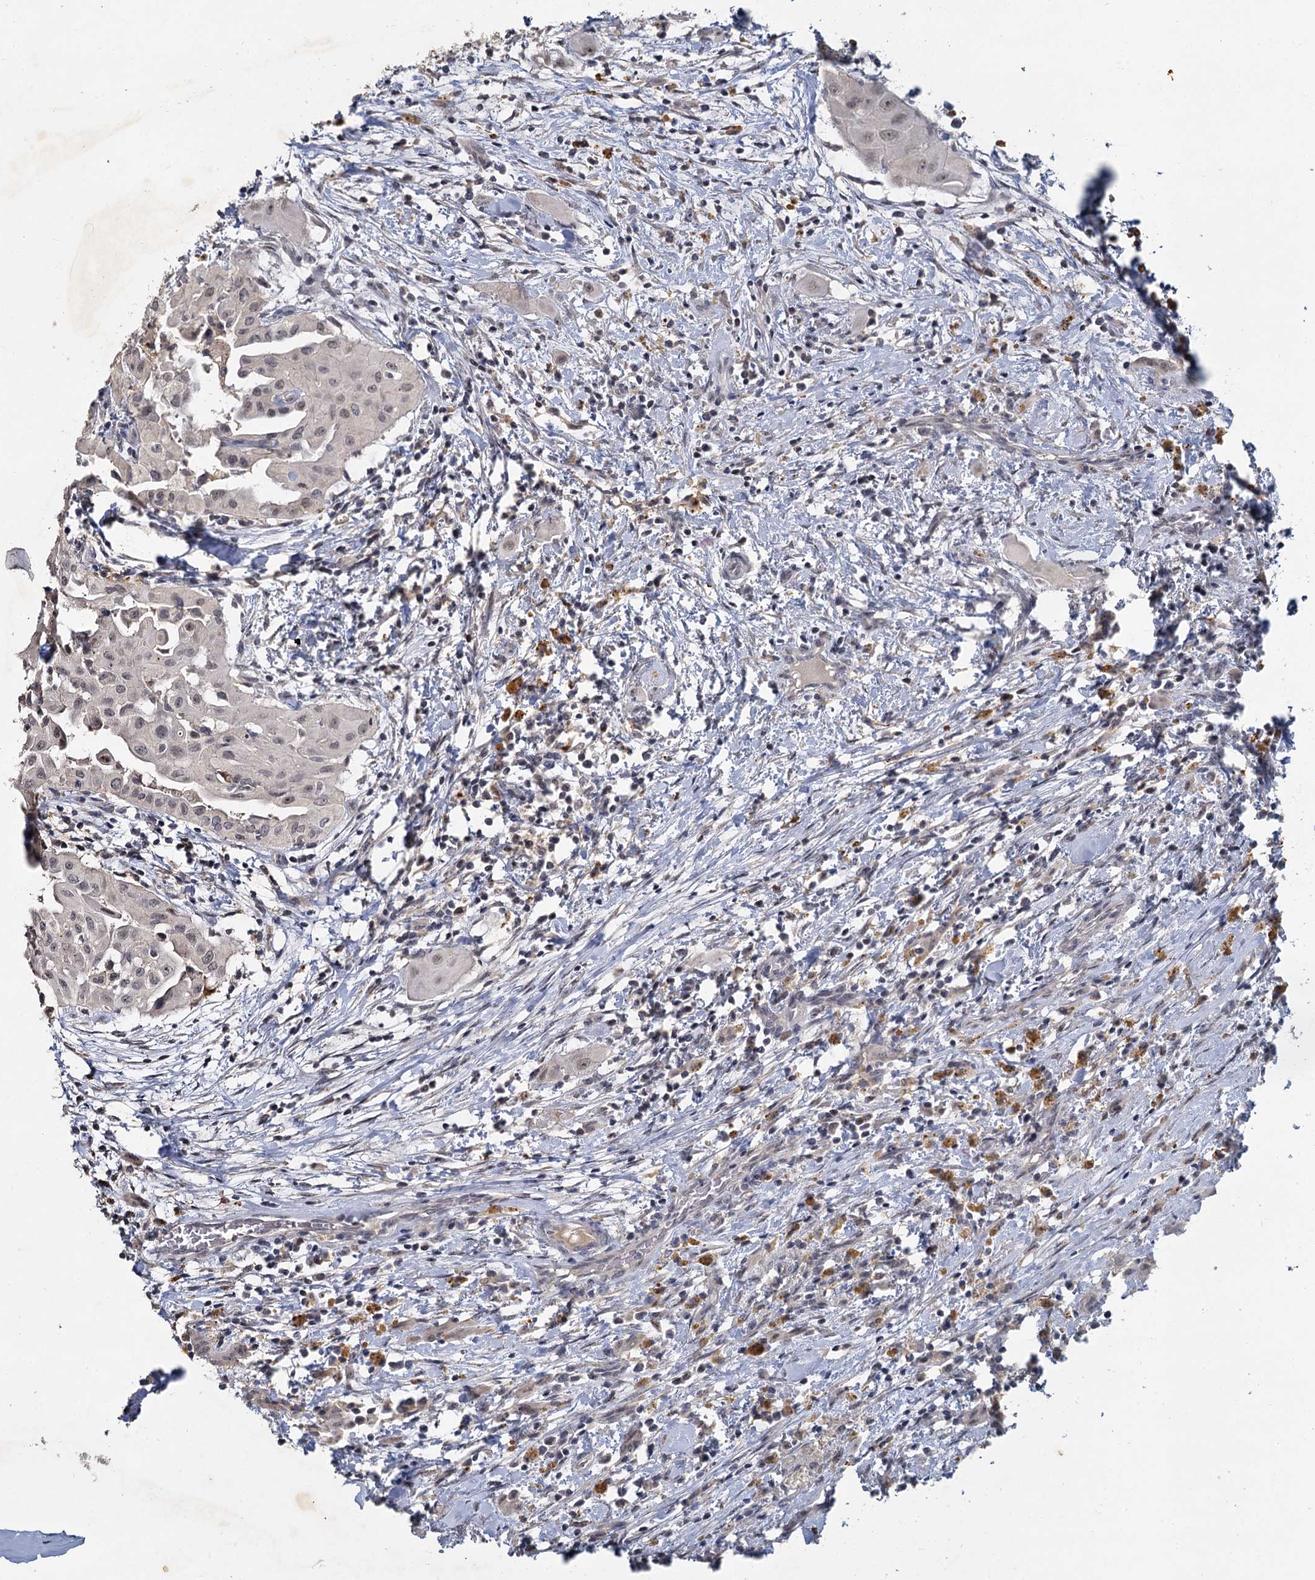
{"staining": {"intensity": "weak", "quantity": "<25%", "location": "nuclear"}, "tissue": "thyroid cancer", "cell_type": "Tumor cells", "image_type": "cancer", "snomed": [{"axis": "morphology", "description": "Papillary adenocarcinoma, NOS"}, {"axis": "topography", "description": "Thyroid gland"}], "caption": "An image of papillary adenocarcinoma (thyroid) stained for a protein exhibits no brown staining in tumor cells. Nuclei are stained in blue.", "gene": "MUCL1", "patient": {"sex": "female", "age": 59}}